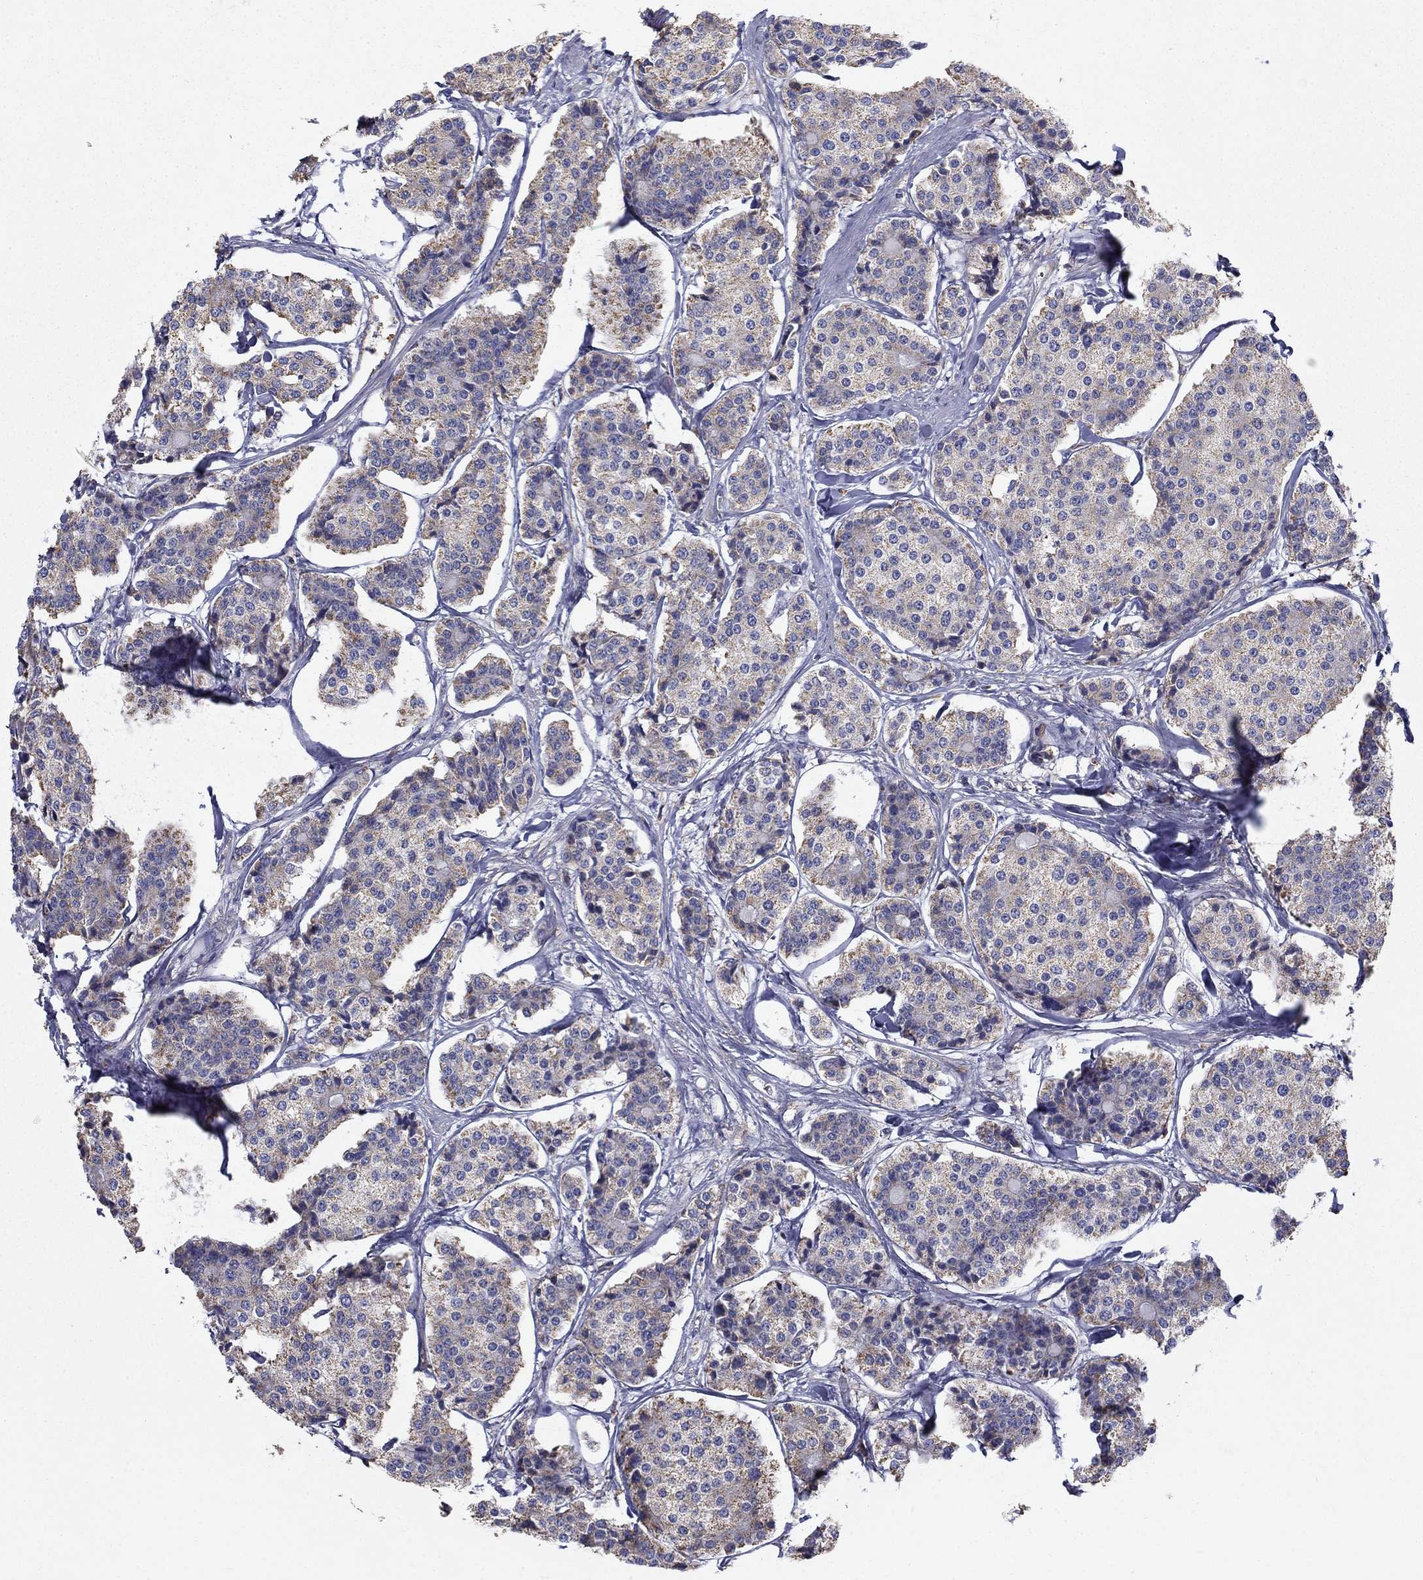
{"staining": {"intensity": "weak", "quantity": "<25%", "location": "cytoplasmic/membranous"}, "tissue": "carcinoid", "cell_type": "Tumor cells", "image_type": "cancer", "snomed": [{"axis": "morphology", "description": "Carcinoid, malignant, NOS"}, {"axis": "topography", "description": "Small intestine"}], "caption": "This is a micrograph of immunohistochemistry staining of carcinoid, which shows no staining in tumor cells.", "gene": "NME5", "patient": {"sex": "female", "age": 65}}